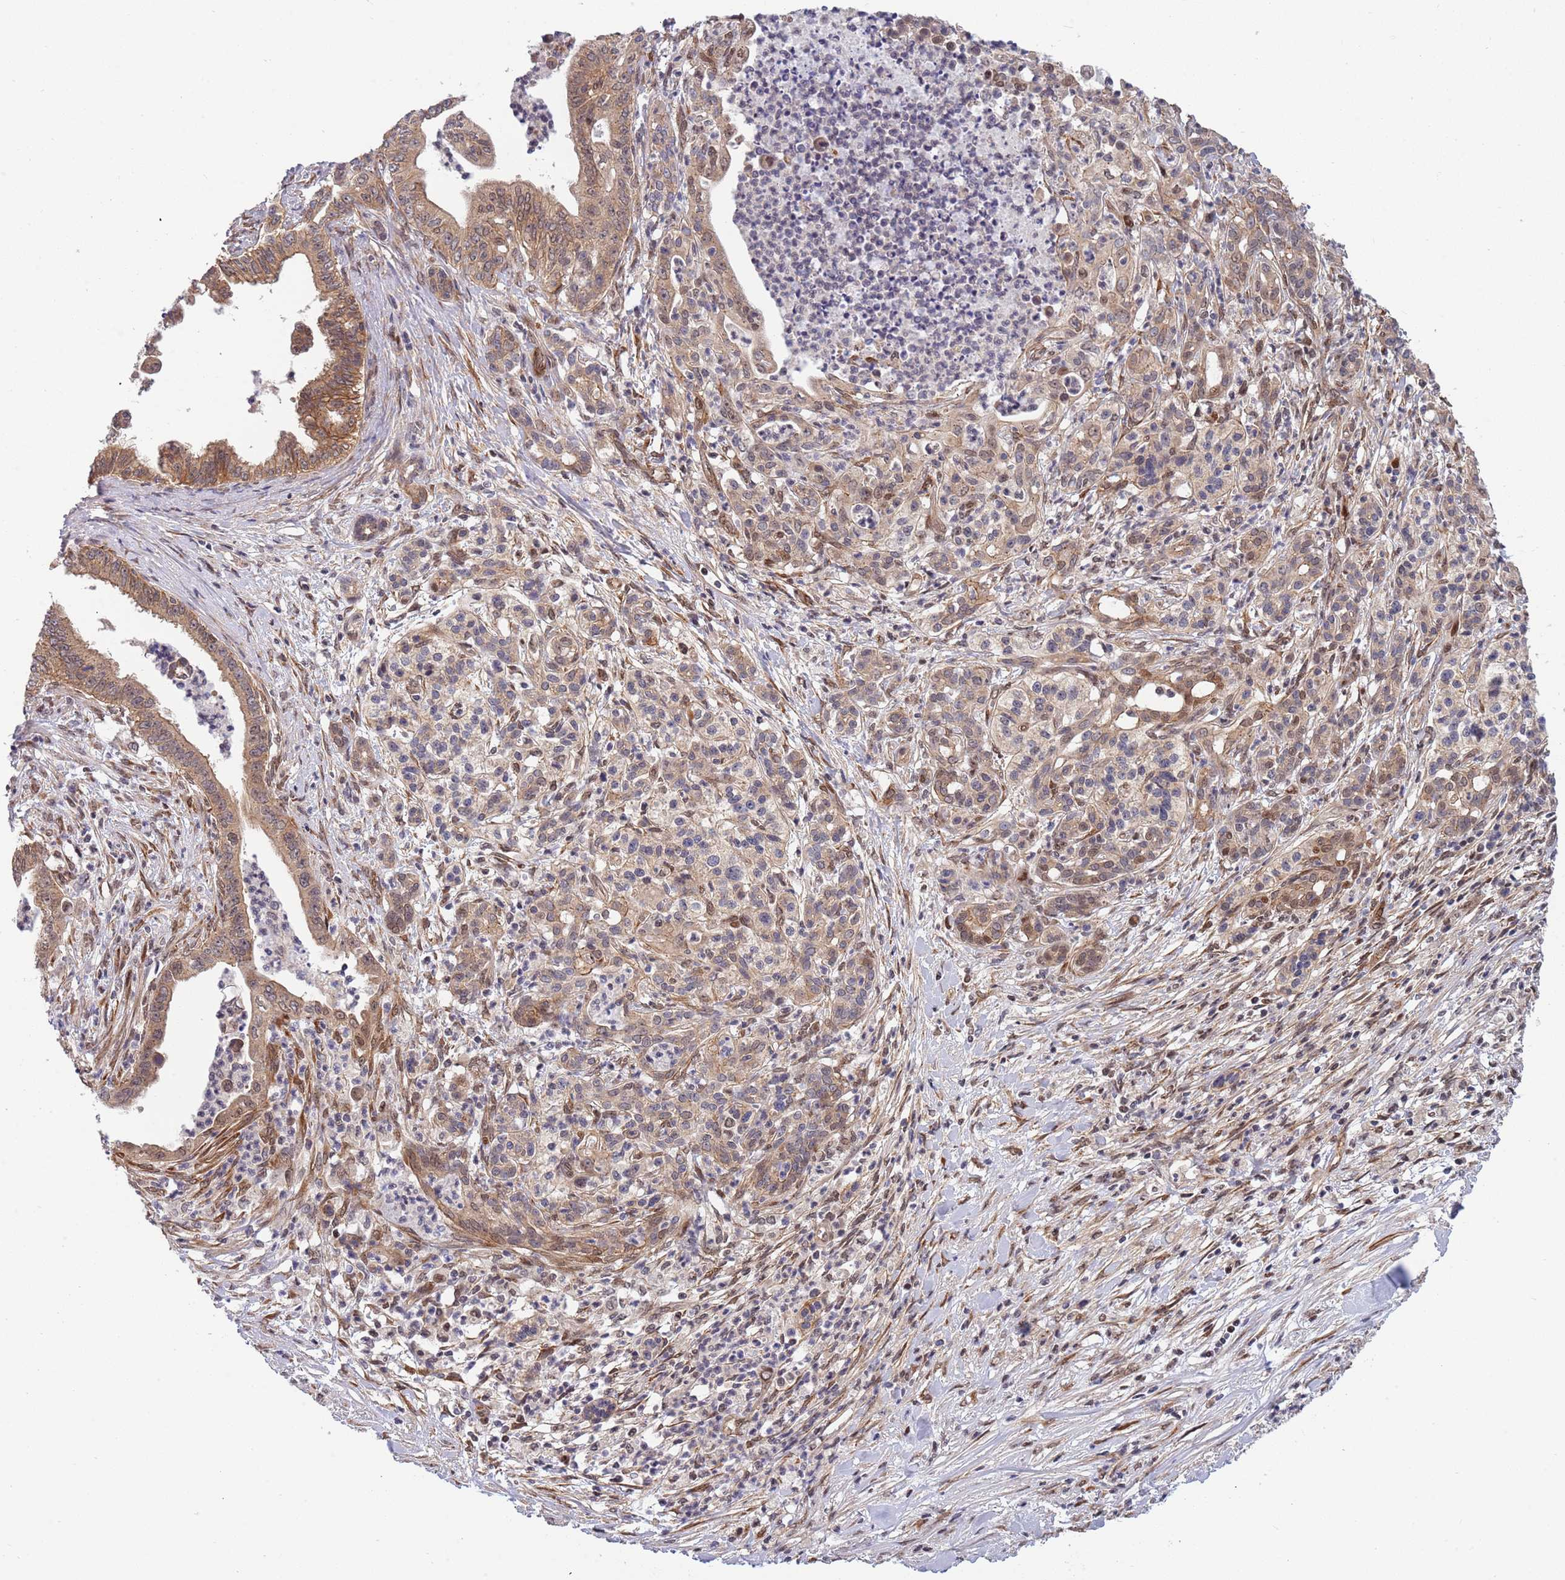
{"staining": {"intensity": "moderate", "quantity": ">75%", "location": "cytoplasmic/membranous"}, "tissue": "pancreatic cancer", "cell_type": "Tumor cells", "image_type": "cancer", "snomed": [{"axis": "morphology", "description": "Adenocarcinoma, NOS"}, {"axis": "topography", "description": "Pancreas"}], "caption": "This image exhibits IHC staining of human pancreatic cancer (adenocarcinoma), with medium moderate cytoplasmic/membranous expression in about >75% of tumor cells.", "gene": "TBX10", "patient": {"sex": "male", "age": 58}}